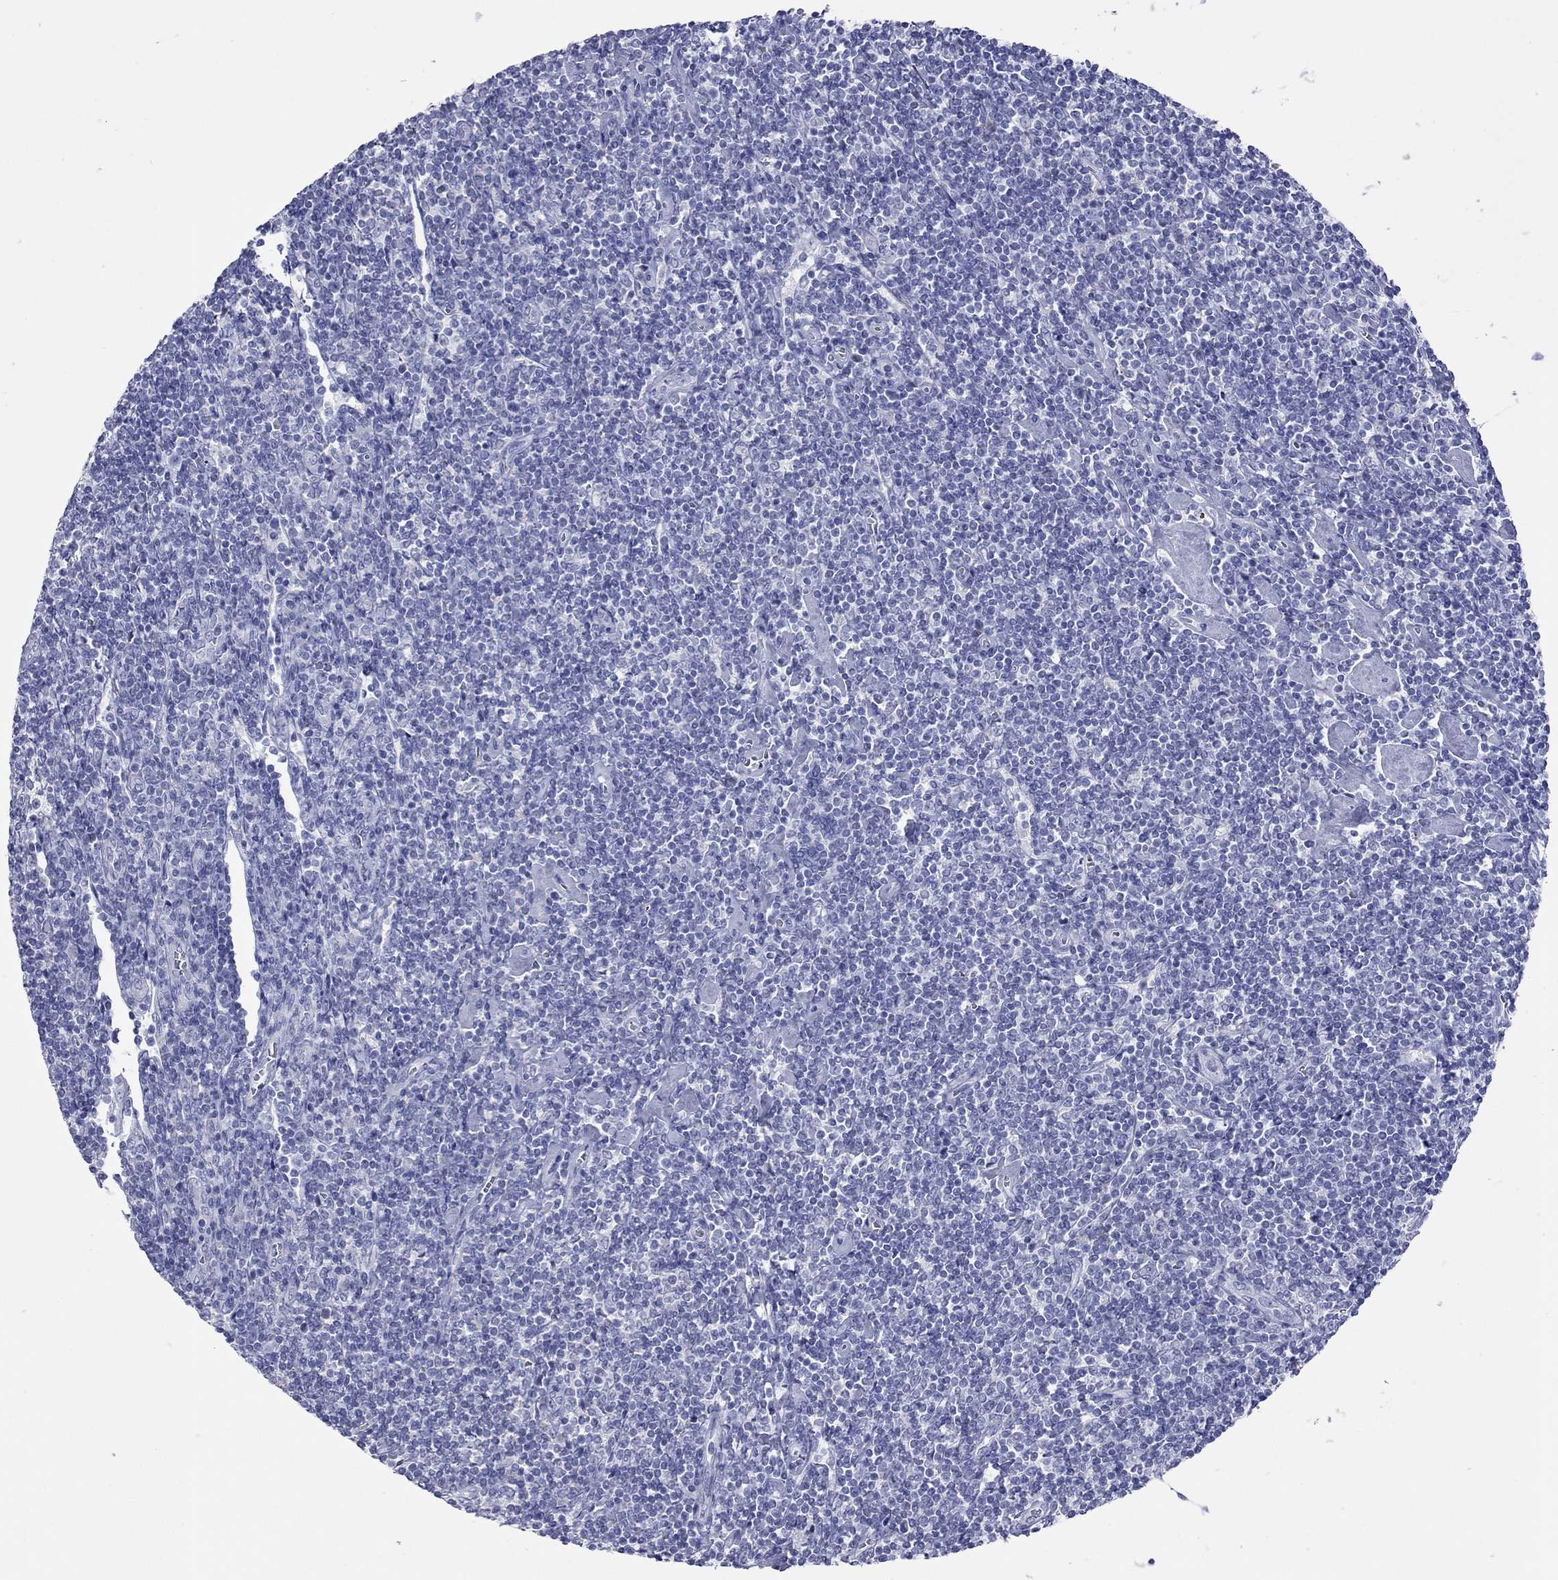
{"staining": {"intensity": "negative", "quantity": "none", "location": "none"}, "tissue": "lymphoma", "cell_type": "Tumor cells", "image_type": "cancer", "snomed": [{"axis": "morphology", "description": "Hodgkin's disease, NOS"}, {"axis": "topography", "description": "Lymph node"}], "caption": "This is an immunohistochemistry photomicrograph of human lymphoma. There is no expression in tumor cells.", "gene": "VSIG10", "patient": {"sex": "male", "age": 40}}